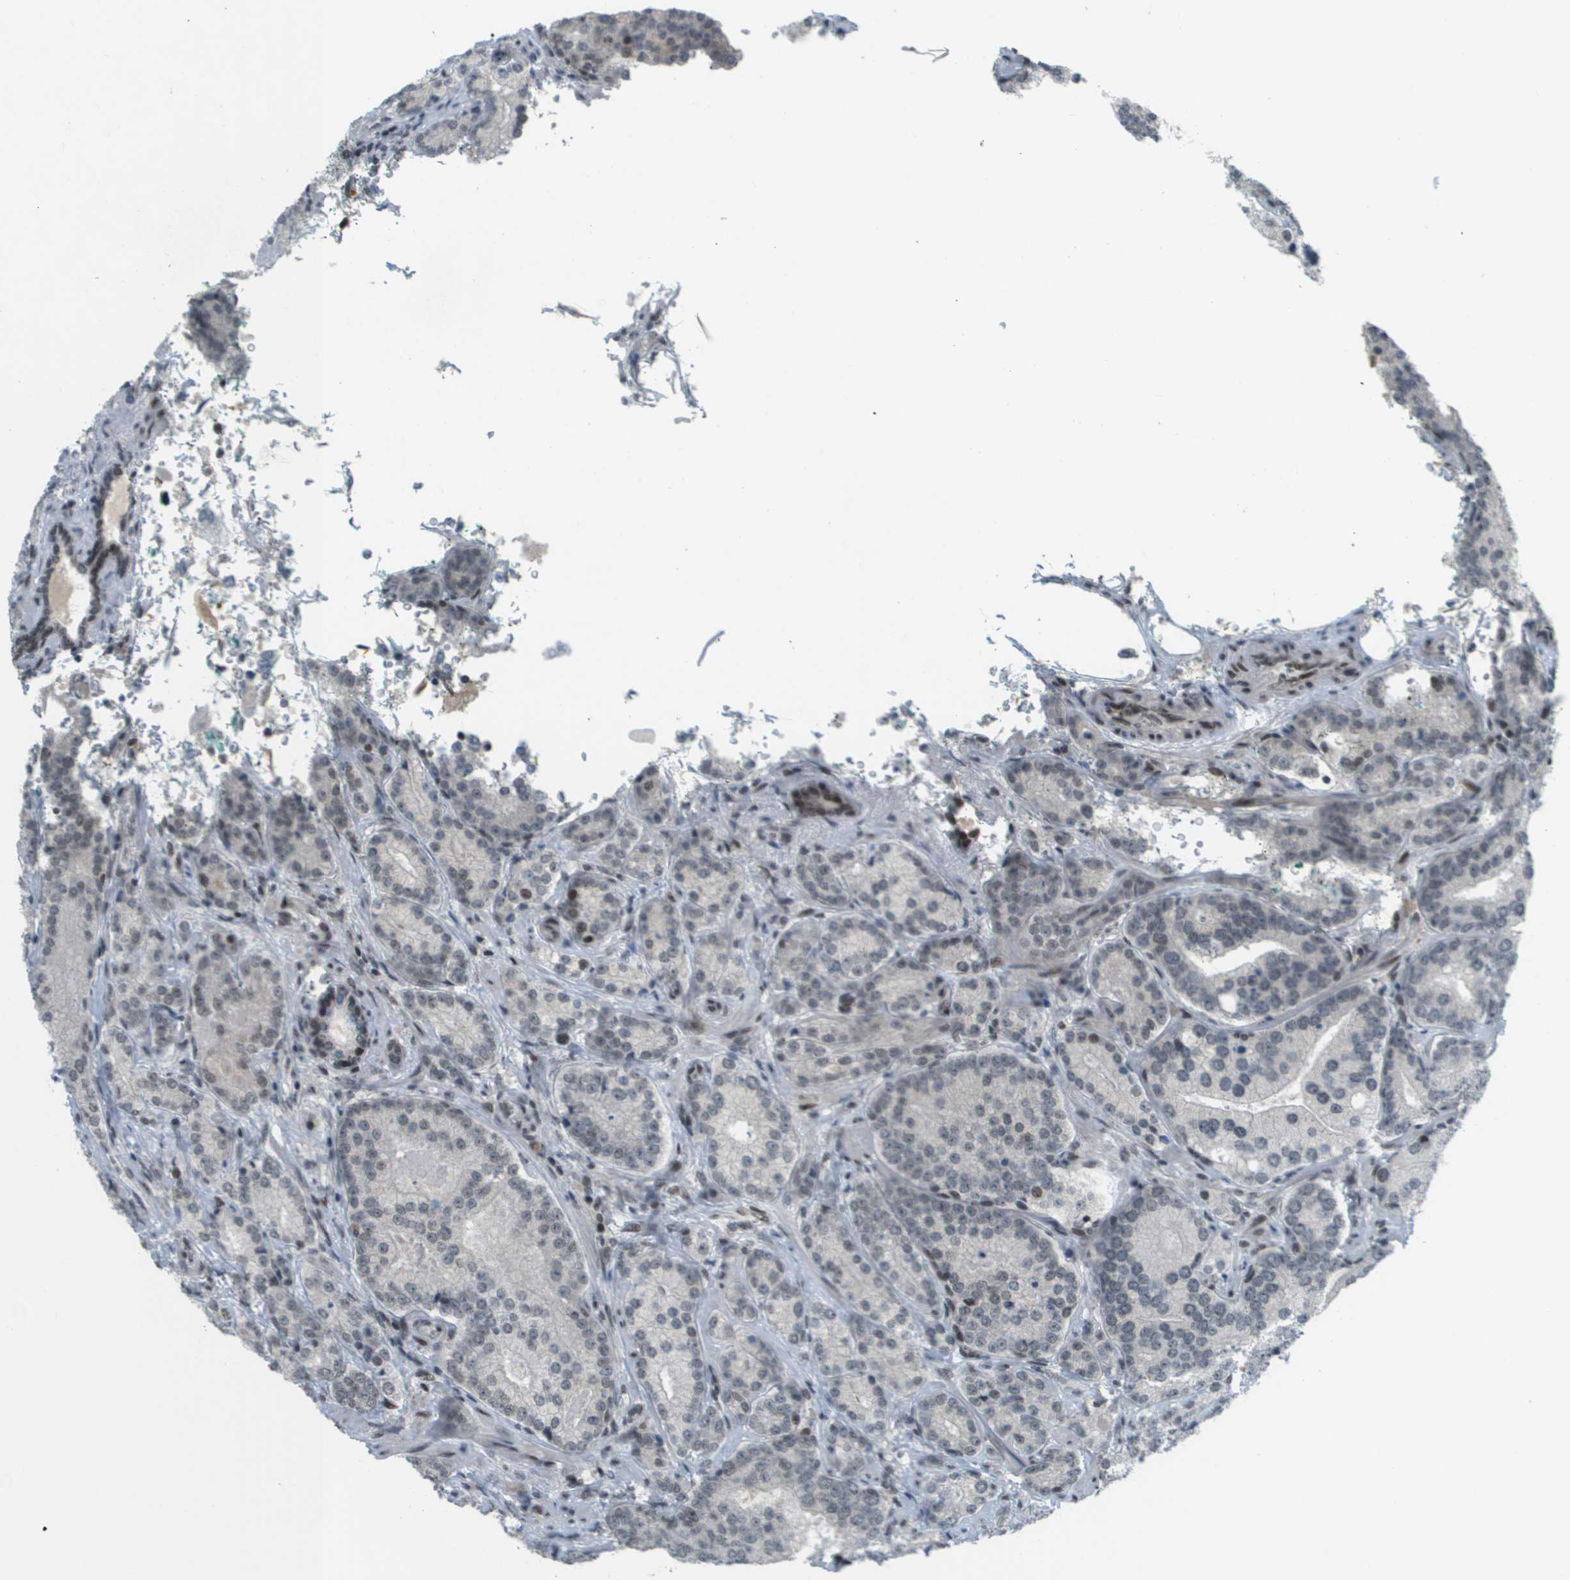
{"staining": {"intensity": "moderate", "quantity": "<25%", "location": "nuclear"}, "tissue": "prostate cancer", "cell_type": "Tumor cells", "image_type": "cancer", "snomed": [{"axis": "morphology", "description": "Adenocarcinoma, High grade"}, {"axis": "topography", "description": "Prostate"}], "caption": "This micrograph shows prostate cancer stained with IHC to label a protein in brown. The nuclear of tumor cells show moderate positivity for the protein. Nuclei are counter-stained blue.", "gene": "IRF7", "patient": {"sex": "male", "age": 61}}